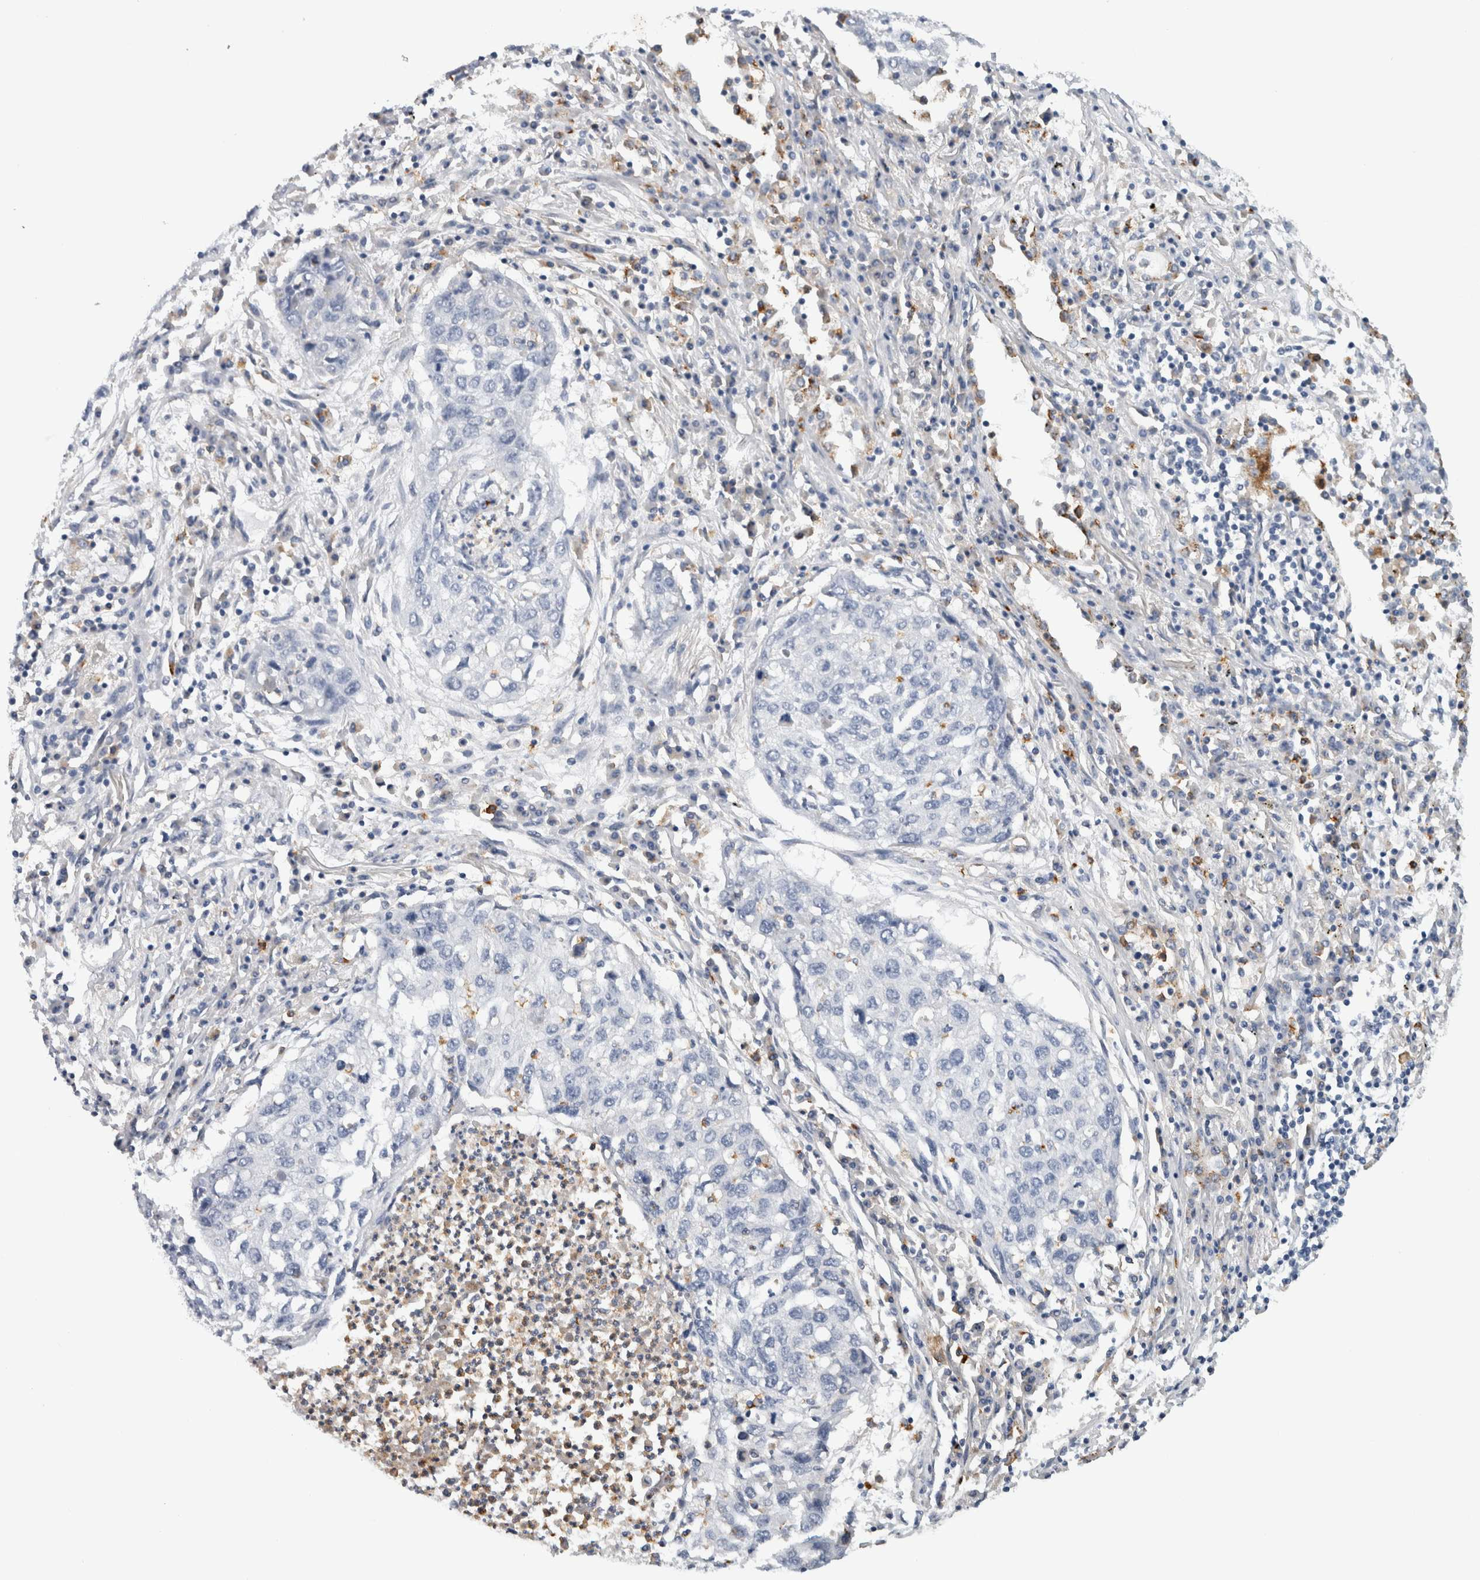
{"staining": {"intensity": "negative", "quantity": "none", "location": "none"}, "tissue": "lung cancer", "cell_type": "Tumor cells", "image_type": "cancer", "snomed": [{"axis": "morphology", "description": "Squamous cell carcinoma, NOS"}, {"axis": "topography", "description": "Lung"}], "caption": "Tumor cells show no significant protein staining in squamous cell carcinoma (lung). The staining was performed using DAB to visualize the protein expression in brown, while the nuclei were stained in blue with hematoxylin (Magnification: 20x).", "gene": "CD63", "patient": {"sex": "female", "age": 63}}